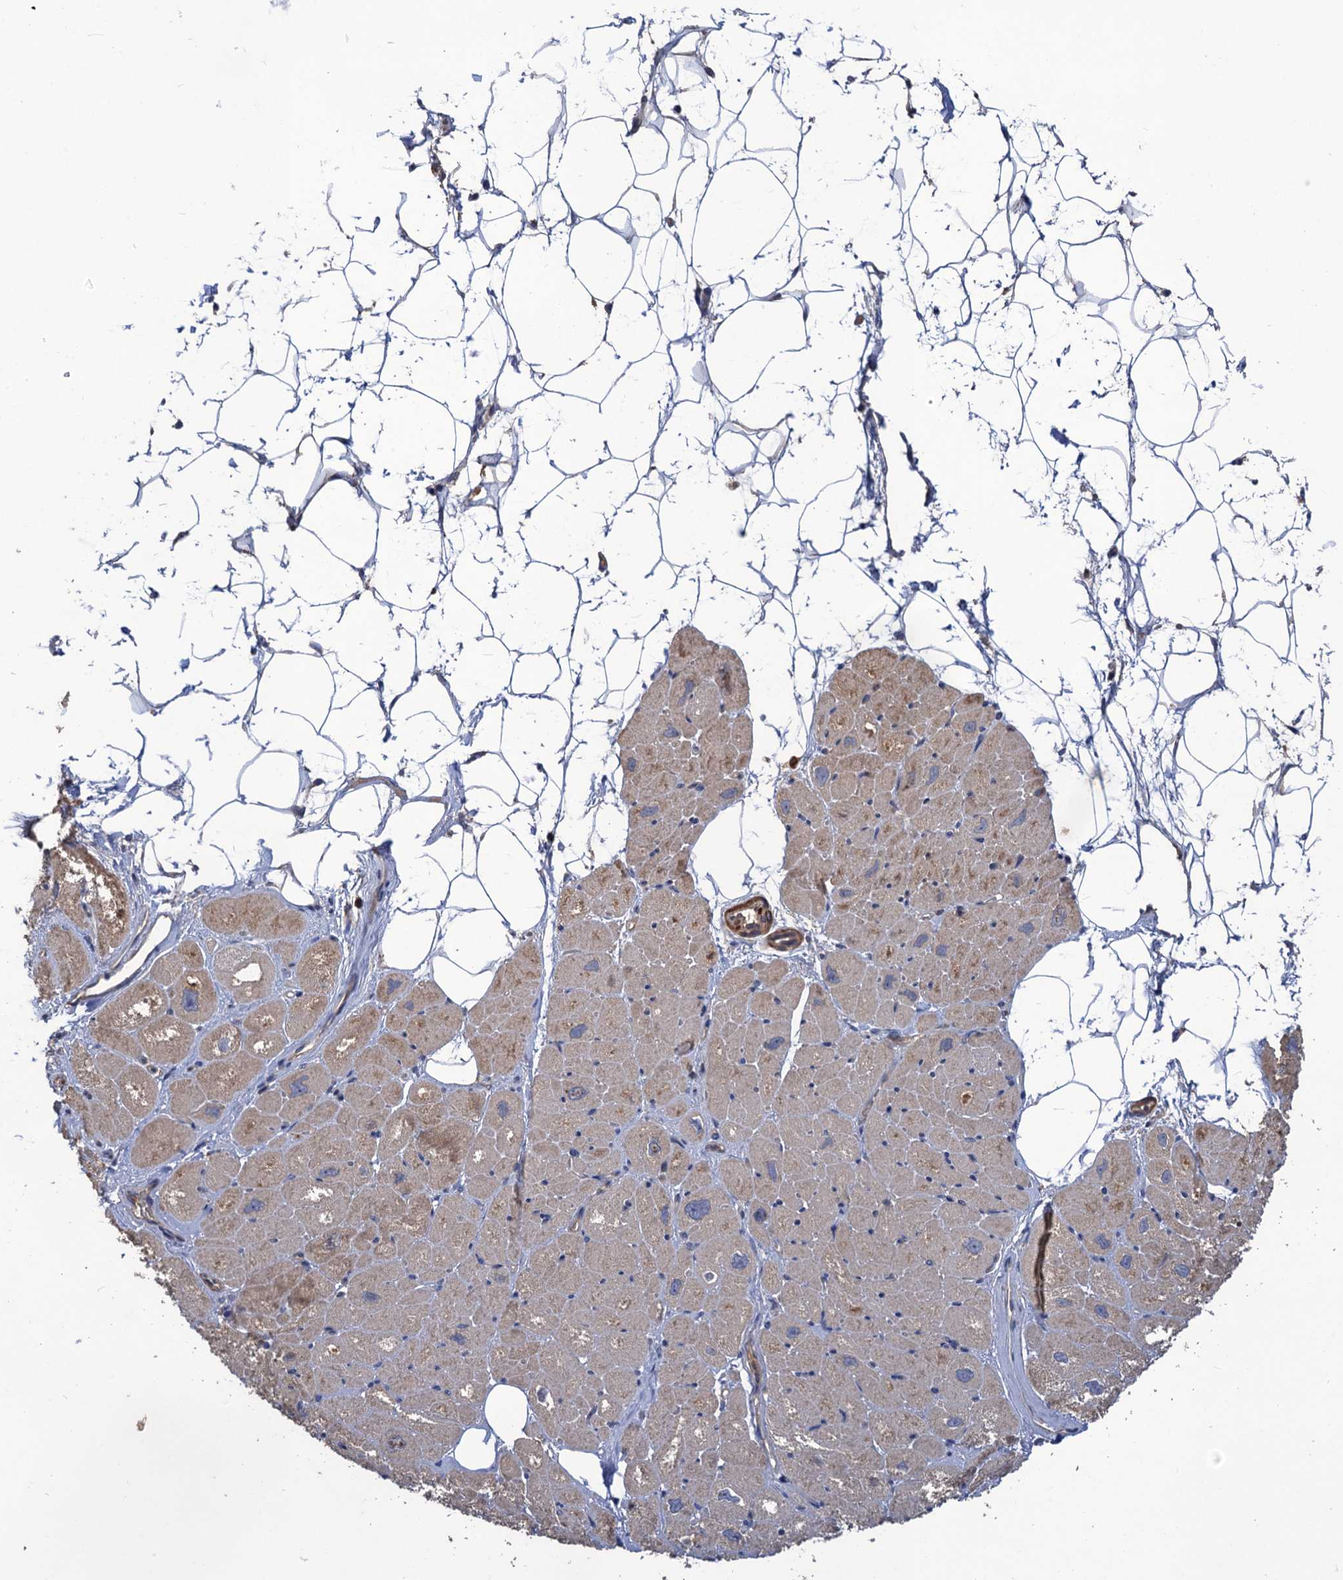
{"staining": {"intensity": "weak", "quantity": "25%-75%", "location": "cytoplasmic/membranous"}, "tissue": "heart muscle", "cell_type": "Cardiomyocytes", "image_type": "normal", "snomed": [{"axis": "morphology", "description": "Normal tissue, NOS"}, {"axis": "topography", "description": "Heart"}], "caption": "High-magnification brightfield microscopy of normal heart muscle stained with DAB (brown) and counterstained with hematoxylin (blue). cardiomyocytes exhibit weak cytoplasmic/membranous positivity is seen in approximately25%-75% of cells. (Brightfield microscopy of DAB IHC at high magnification).", "gene": "DGKA", "patient": {"sex": "male", "age": 50}}